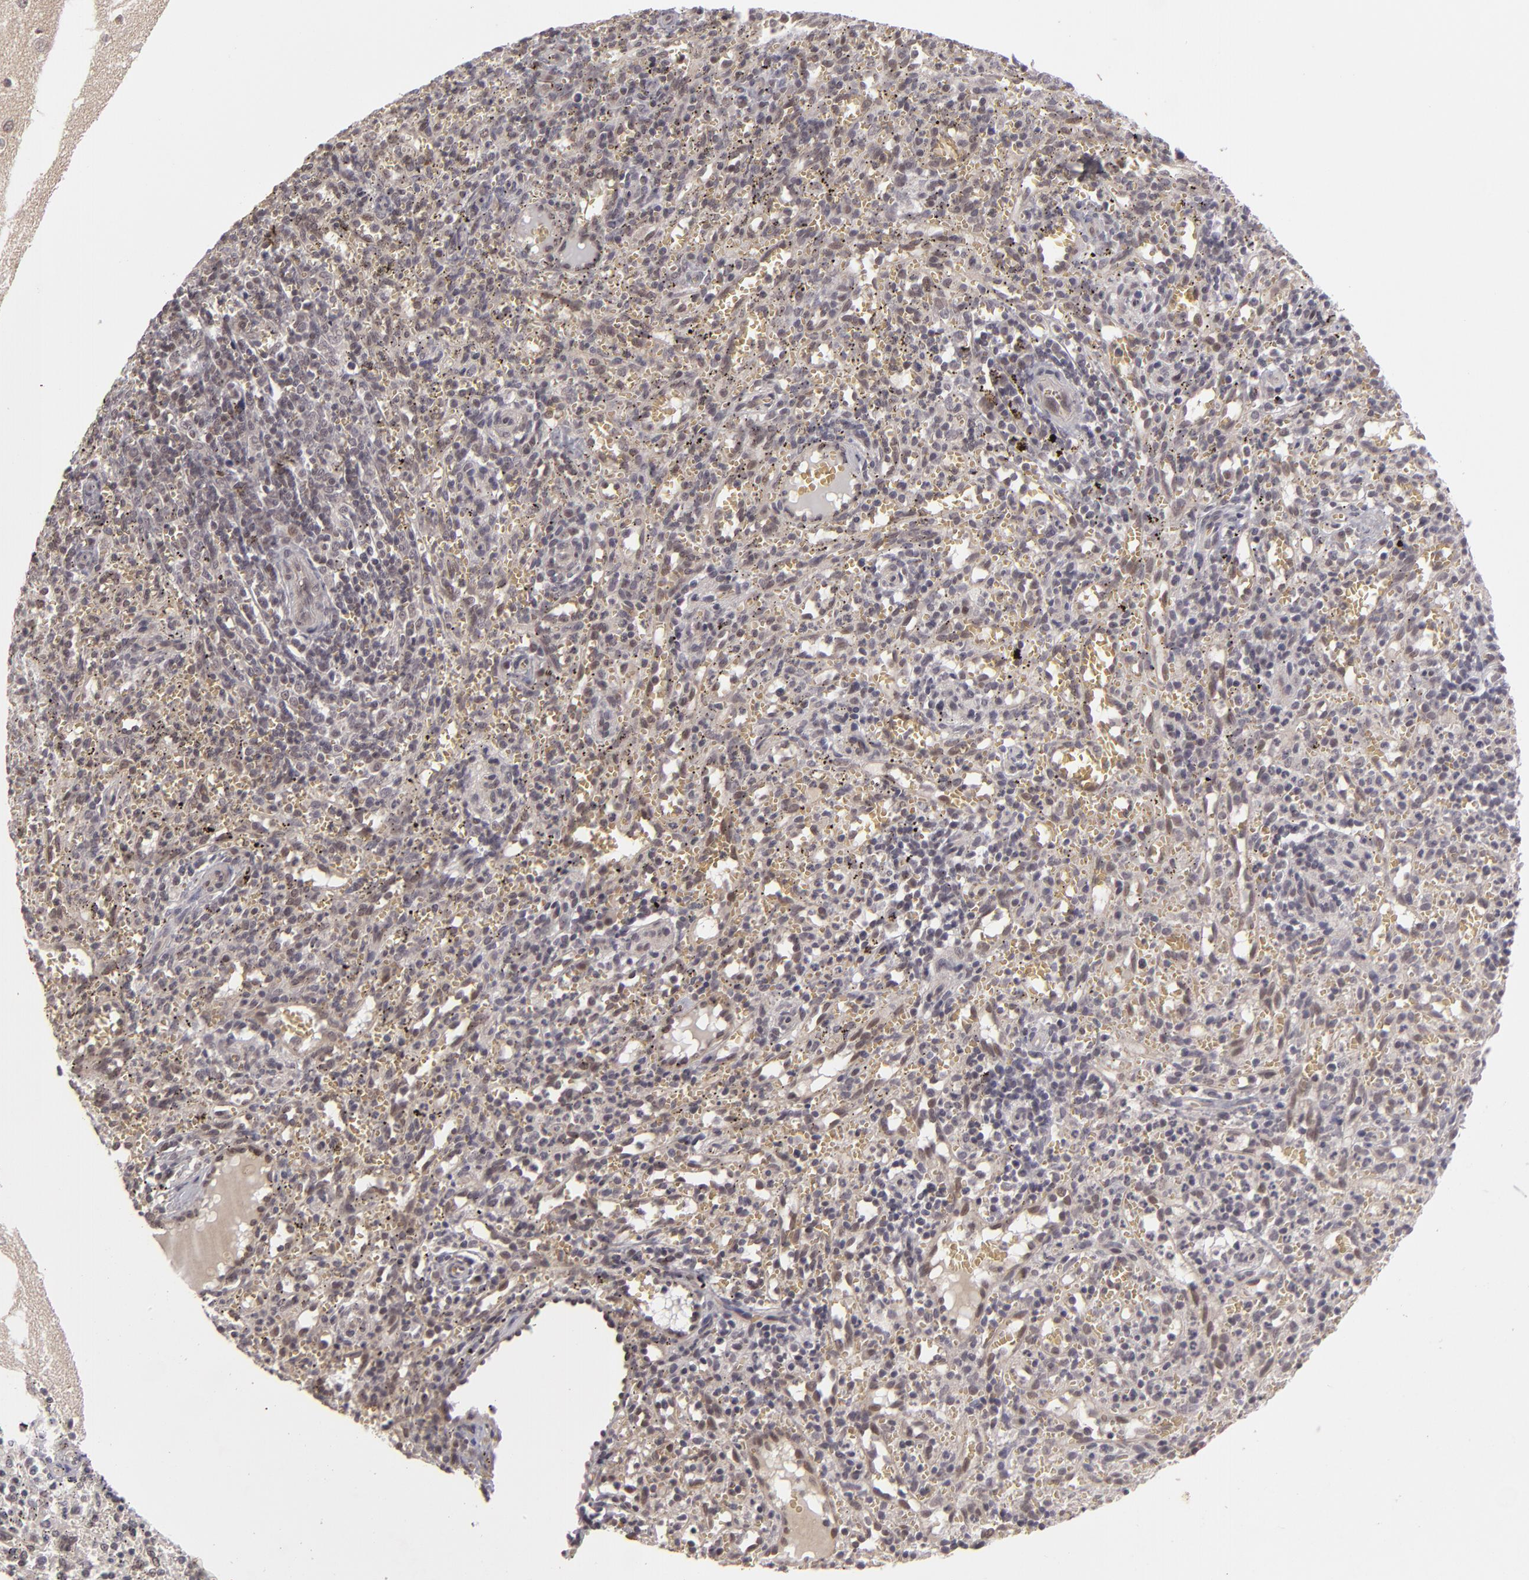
{"staining": {"intensity": "negative", "quantity": "none", "location": "none"}, "tissue": "spleen", "cell_type": "Cells in red pulp", "image_type": "normal", "snomed": [{"axis": "morphology", "description": "Normal tissue, NOS"}, {"axis": "topography", "description": "Spleen"}], "caption": "This is a image of immunohistochemistry (IHC) staining of unremarkable spleen, which shows no positivity in cells in red pulp. The staining was performed using DAB (3,3'-diaminobenzidine) to visualize the protein expression in brown, while the nuclei were stained in blue with hematoxylin (Magnification: 20x).", "gene": "DFFA", "patient": {"sex": "female", "age": 10}}